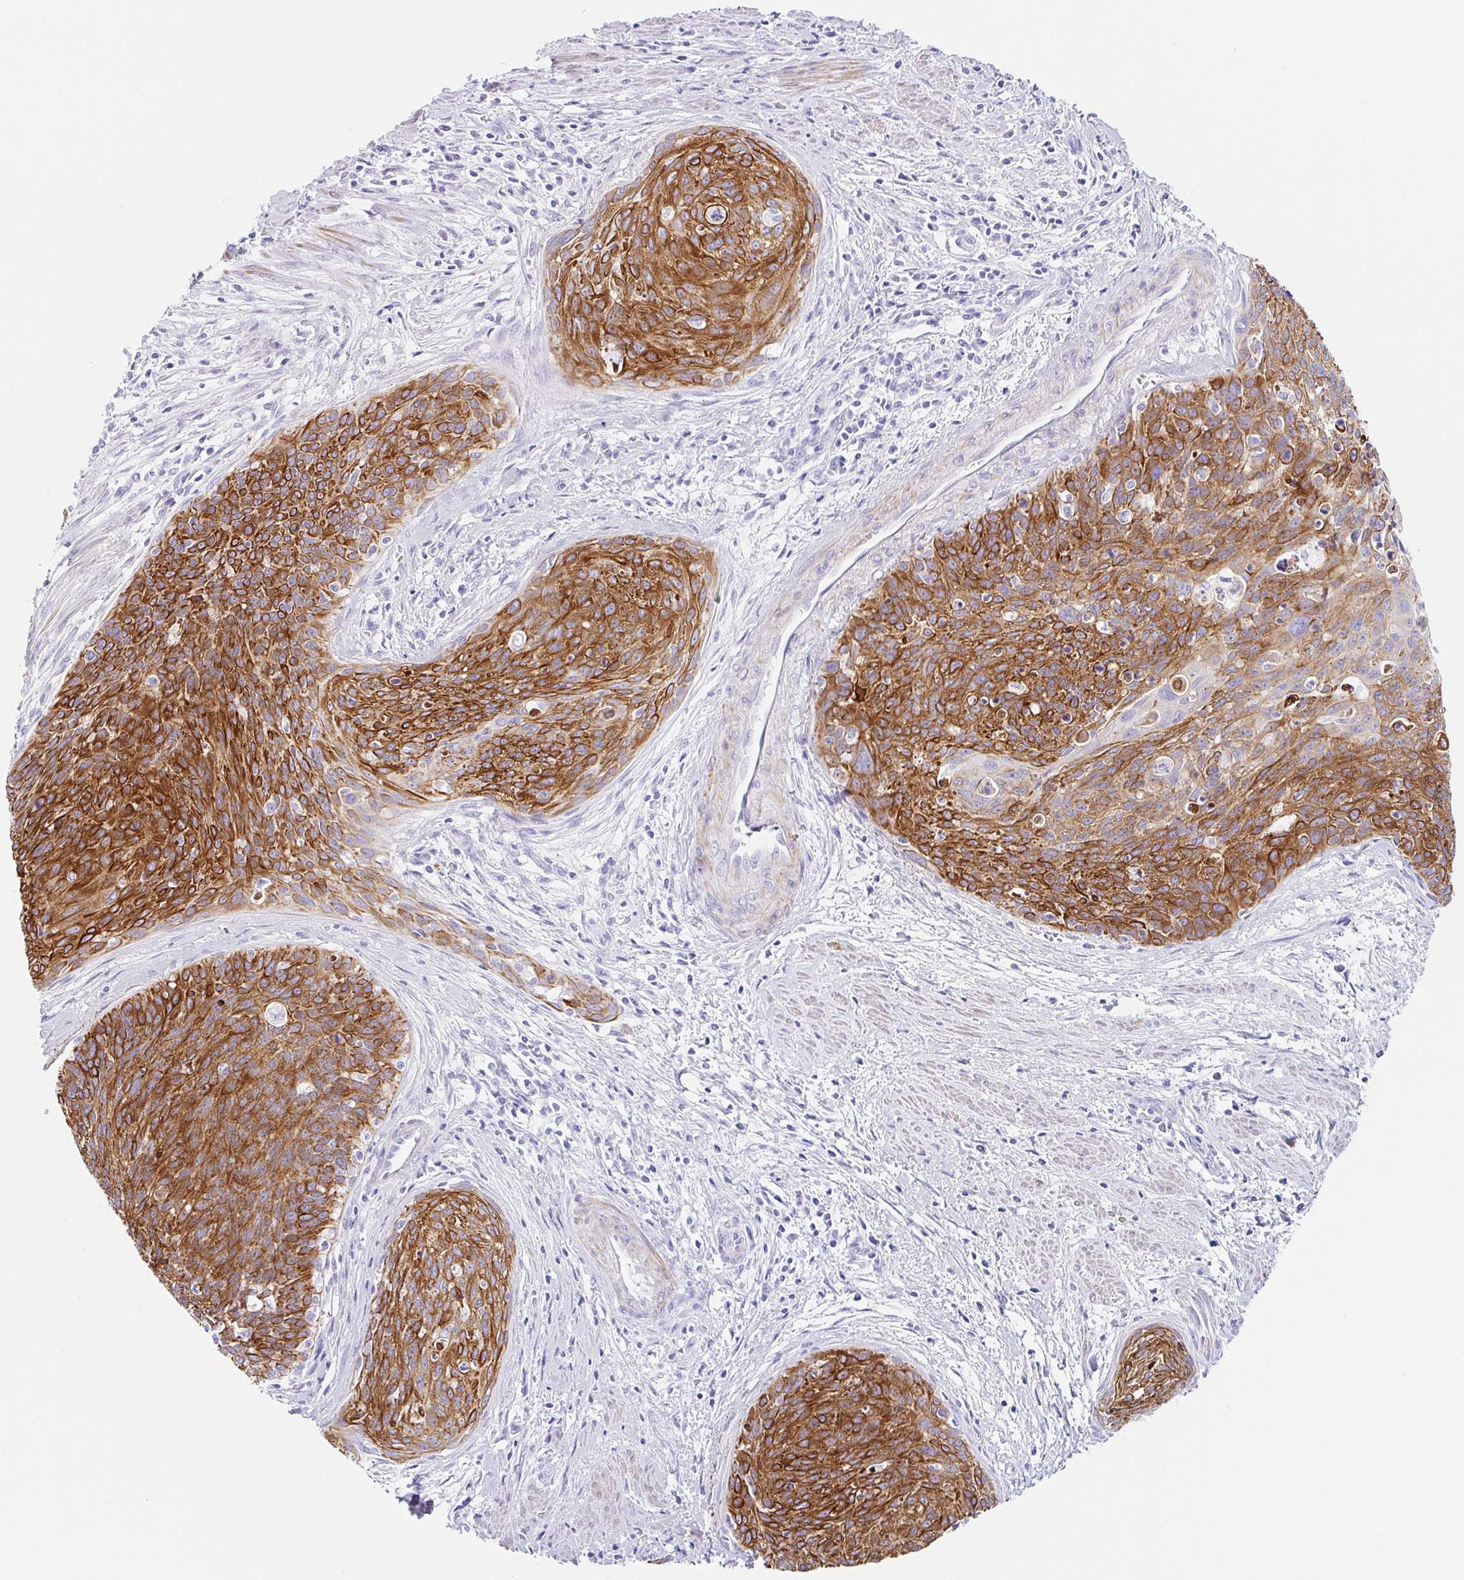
{"staining": {"intensity": "strong", "quantity": ">75%", "location": "cytoplasmic/membranous"}, "tissue": "cervical cancer", "cell_type": "Tumor cells", "image_type": "cancer", "snomed": [{"axis": "morphology", "description": "Squamous cell carcinoma, NOS"}, {"axis": "topography", "description": "Cervix"}], "caption": "A brown stain labels strong cytoplasmic/membranous staining of a protein in human cervical cancer (squamous cell carcinoma) tumor cells. The staining is performed using DAB (3,3'-diaminobenzidine) brown chromogen to label protein expression. The nuclei are counter-stained blue using hematoxylin.", "gene": "CLDND2", "patient": {"sex": "female", "age": 55}}